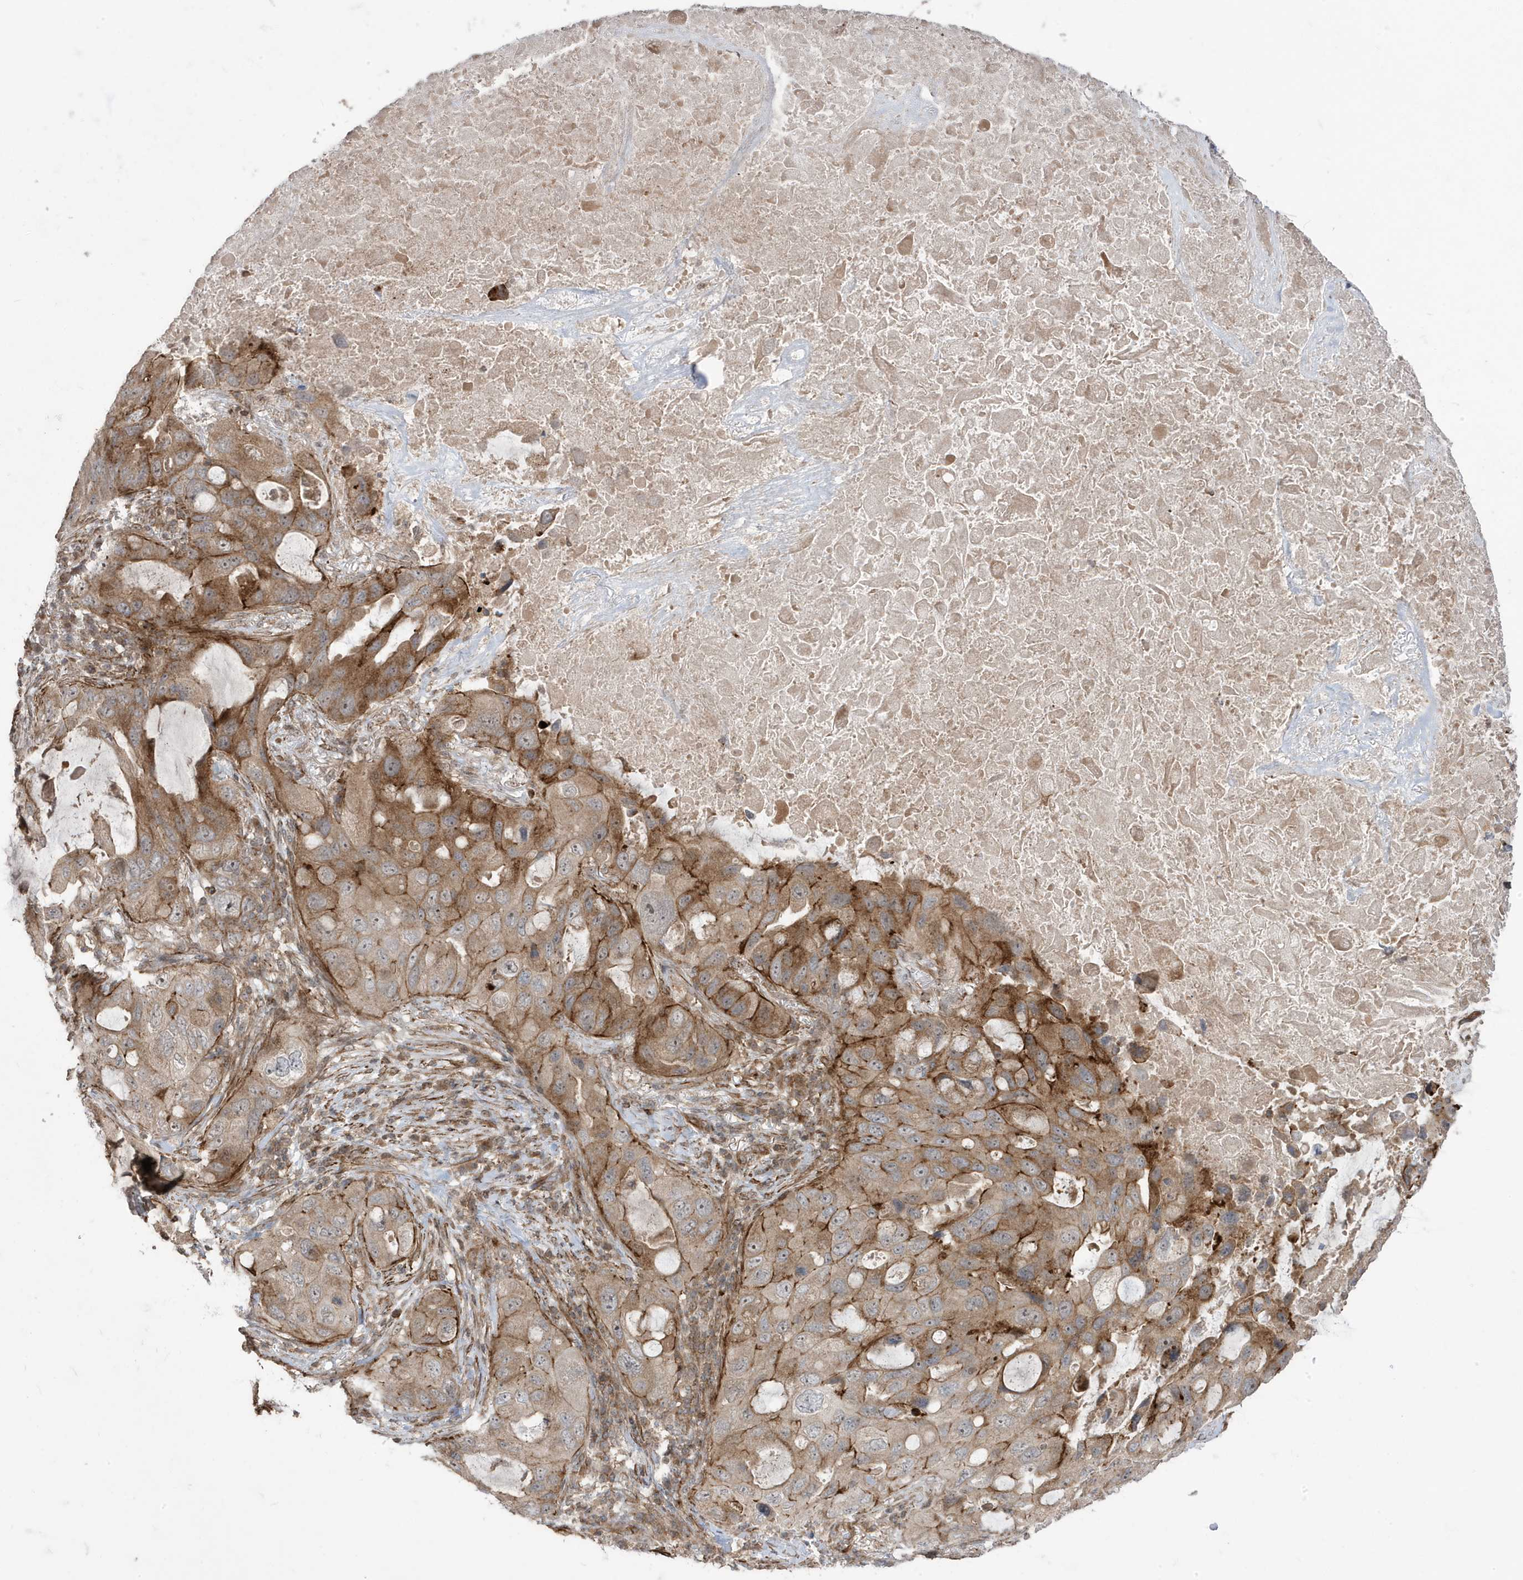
{"staining": {"intensity": "moderate", "quantity": "25%-75%", "location": "cytoplasmic/membranous"}, "tissue": "lung cancer", "cell_type": "Tumor cells", "image_type": "cancer", "snomed": [{"axis": "morphology", "description": "Squamous cell carcinoma, NOS"}, {"axis": "topography", "description": "Lung"}], "caption": "Protein staining of lung cancer tissue displays moderate cytoplasmic/membranous positivity in about 25%-75% of tumor cells.", "gene": "CETN3", "patient": {"sex": "female", "age": 73}}